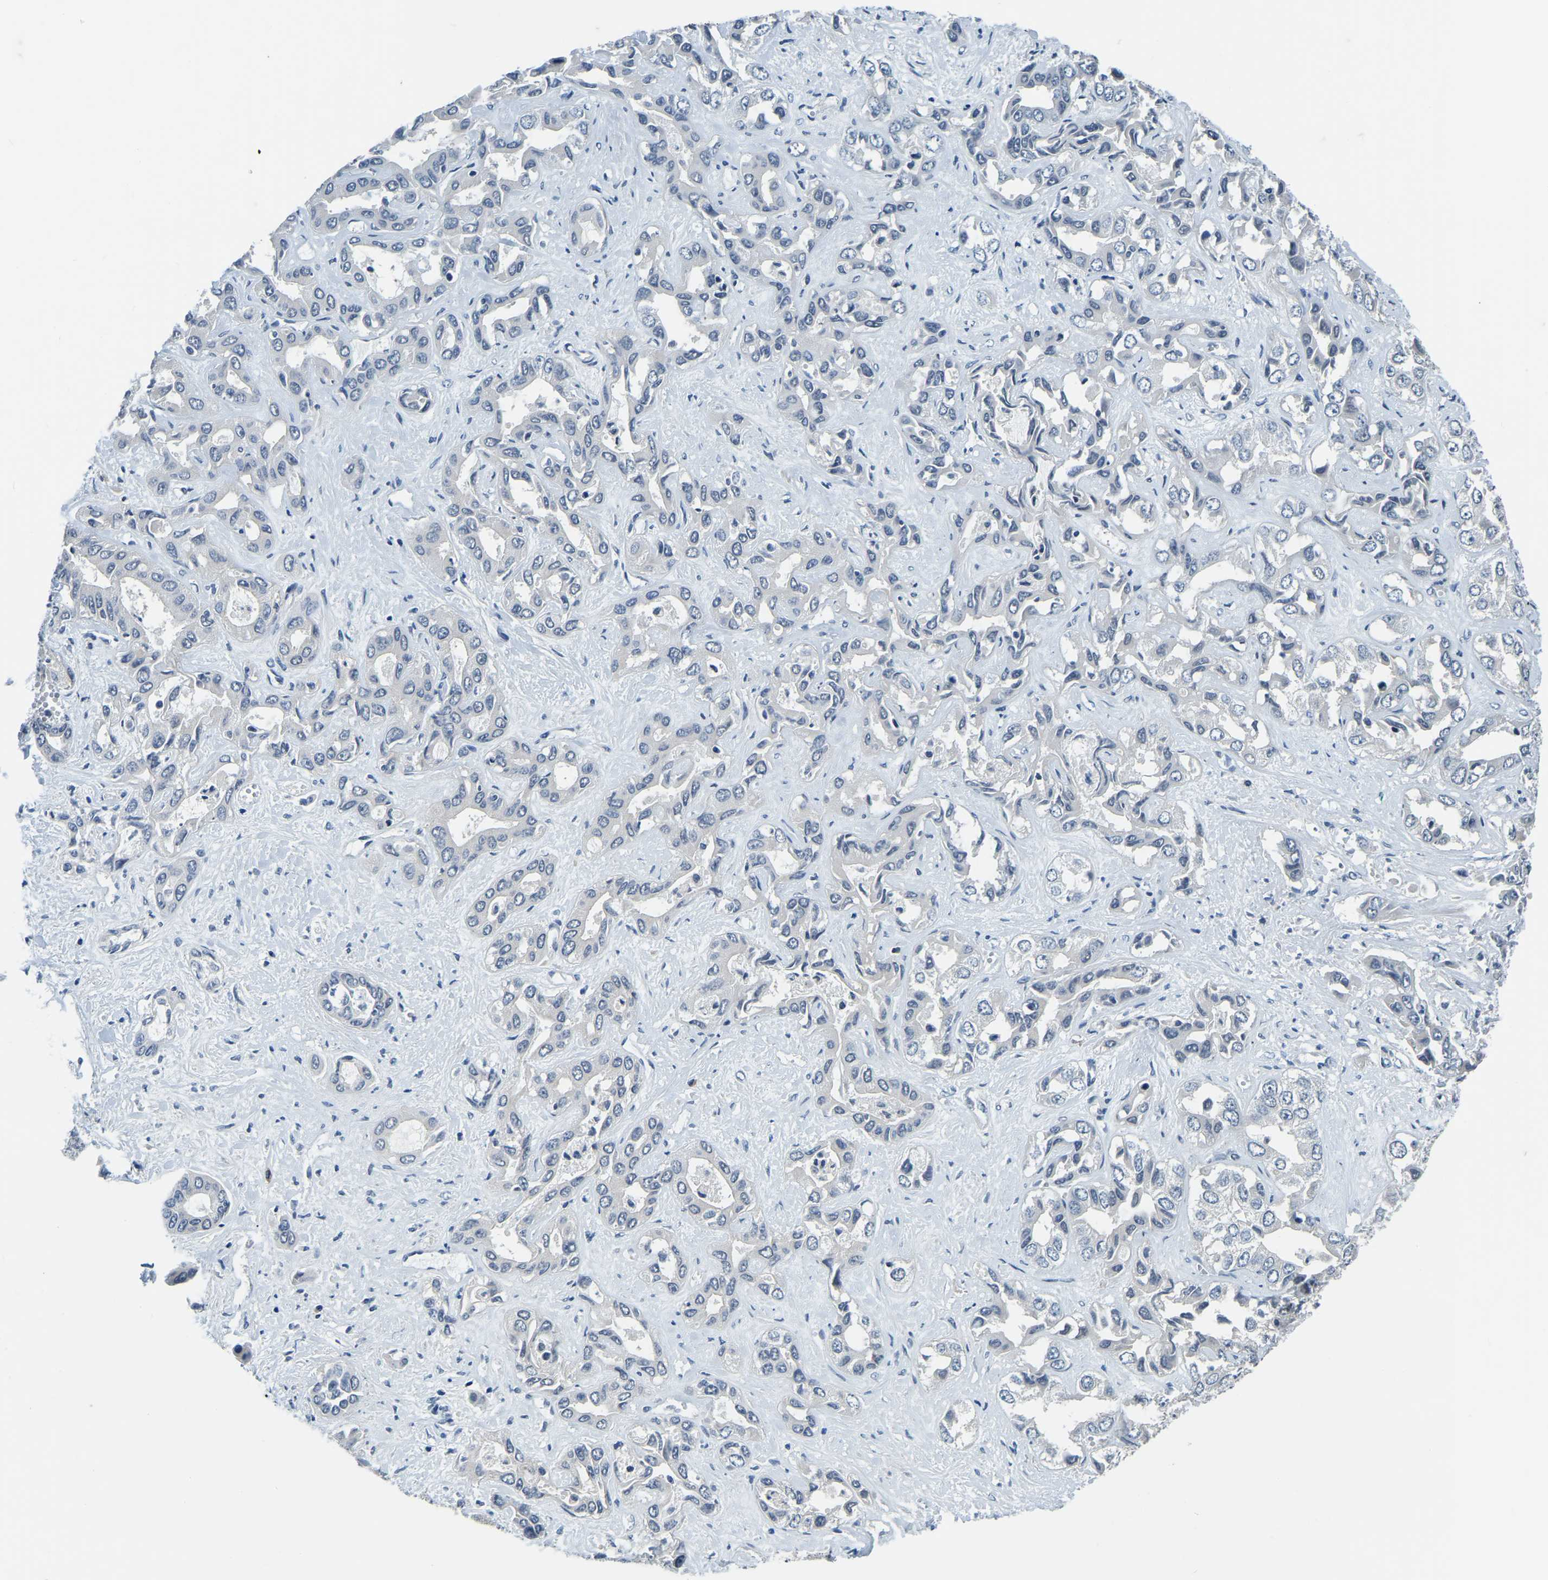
{"staining": {"intensity": "negative", "quantity": "none", "location": "none"}, "tissue": "liver cancer", "cell_type": "Tumor cells", "image_type": "cancer", "snomed": [{"axis": "morphology", "description": "Cholangiocarcinoma"}, {"axis": "topography", "description": "Liver"}], "caption": "The immunohistochemistry (IHC) photomicrograph has no significant expression in tumor cells of liver cancer tissue. The staining was performed using DAB to visualize the protein expression in brown, while the nuclei were stained in blue with hematoxylin (Magnification: 20x).", "gene": "ING2", "patient": {"sex": "female", "age": 52}}